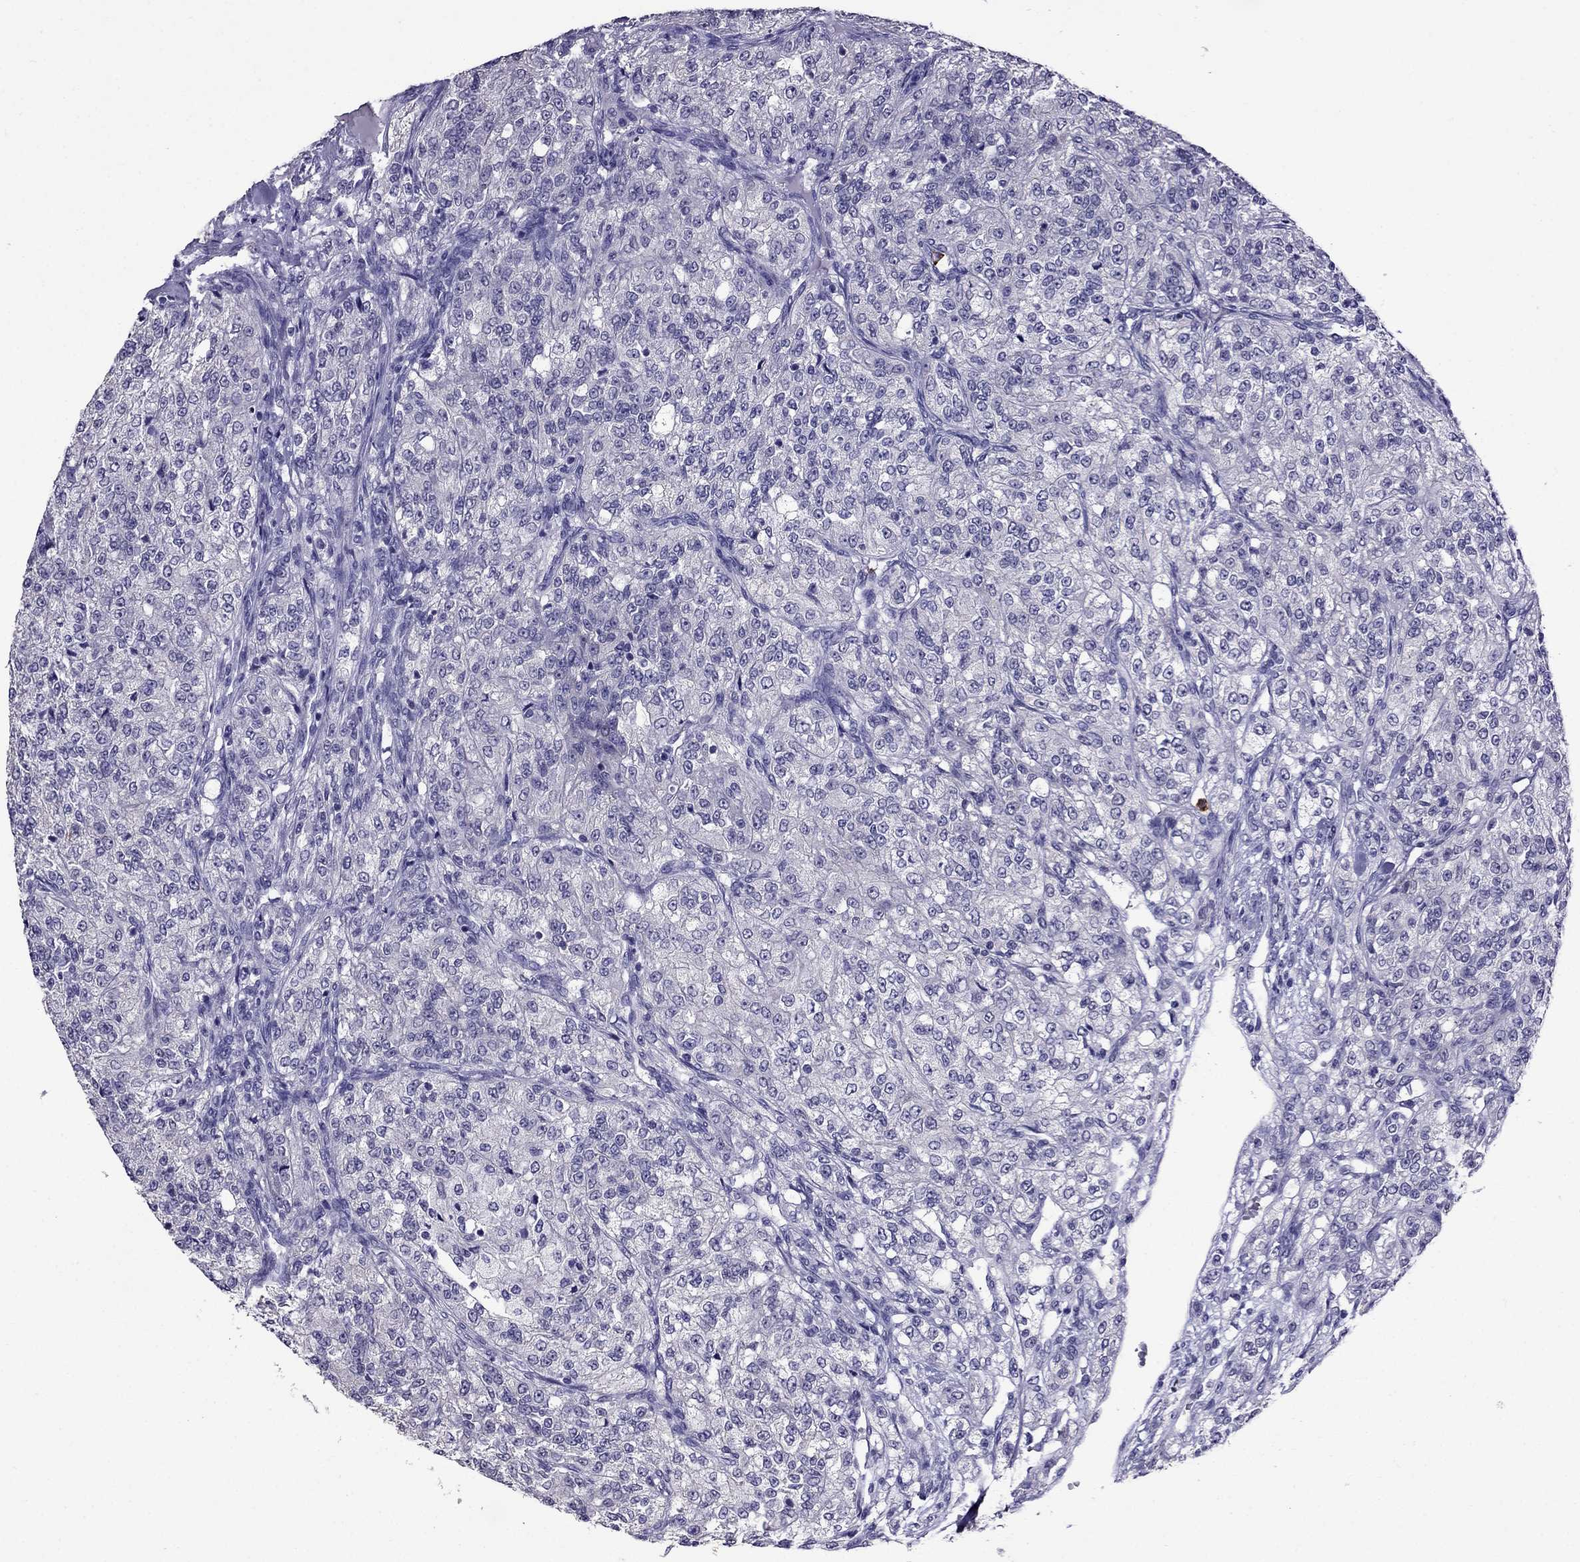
{"staining": {"intensity": "negative", "quantity": "none", "location": "none"}, "tissue": "renal cancer", "cell_type": "Tumor cells", "image_type": "cancer", "snomed": [{"axis": "morphology", "description": "Adenocarcinoma, NOS"}, {"axis": "topography", "description": "Kidney"}], "caption": "Photomicrograph shows no significant protein staining in tumor cells of adenocarcinoma (renal).", "gene": "OLFM4", "patient": {"sex": "female", "age": 63}}